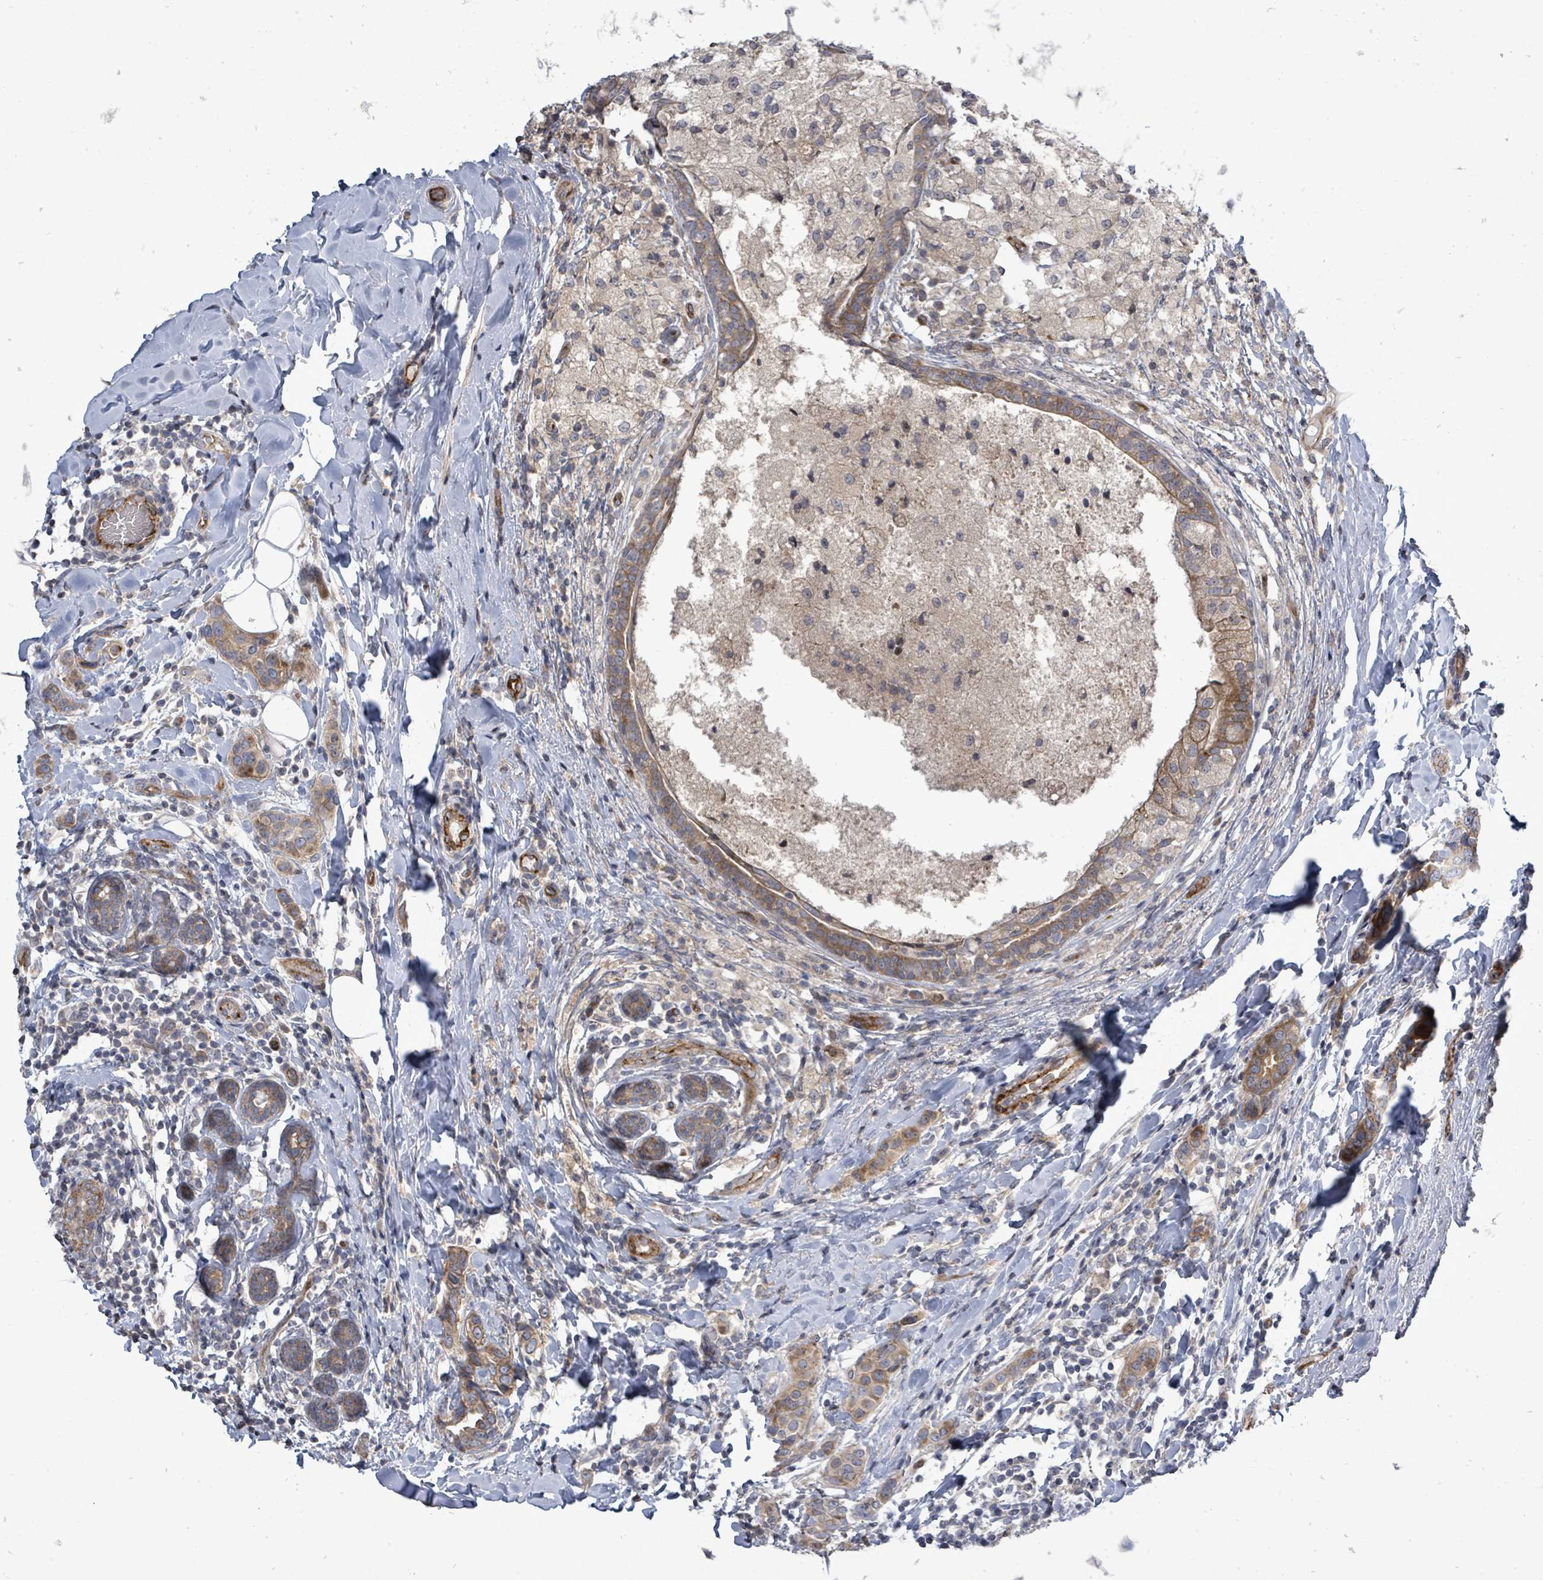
{"staining": {"intensity": "moderate", "quantity": ">75%", "location": "cytoplasmic/membranous"}, "tissue": "breast cancer", "cell_type": "Tumor cells", "image_type": "cancer", "snomed": [{"axis": "morphology", "description": "Lobular carcinoma"}, {"axis": "topography", "description": "Breast"}], "caption": "This micrograph displays breast lobular carcinoma stained with IHC to label a protein in brown. The cytoplasmic/membranous of tumor cells show moderate positivity for the protein. Nuclei are counter-stained blue.", "gene": "RALGAPB", "patient": {"sex": "female", "age": 51}}